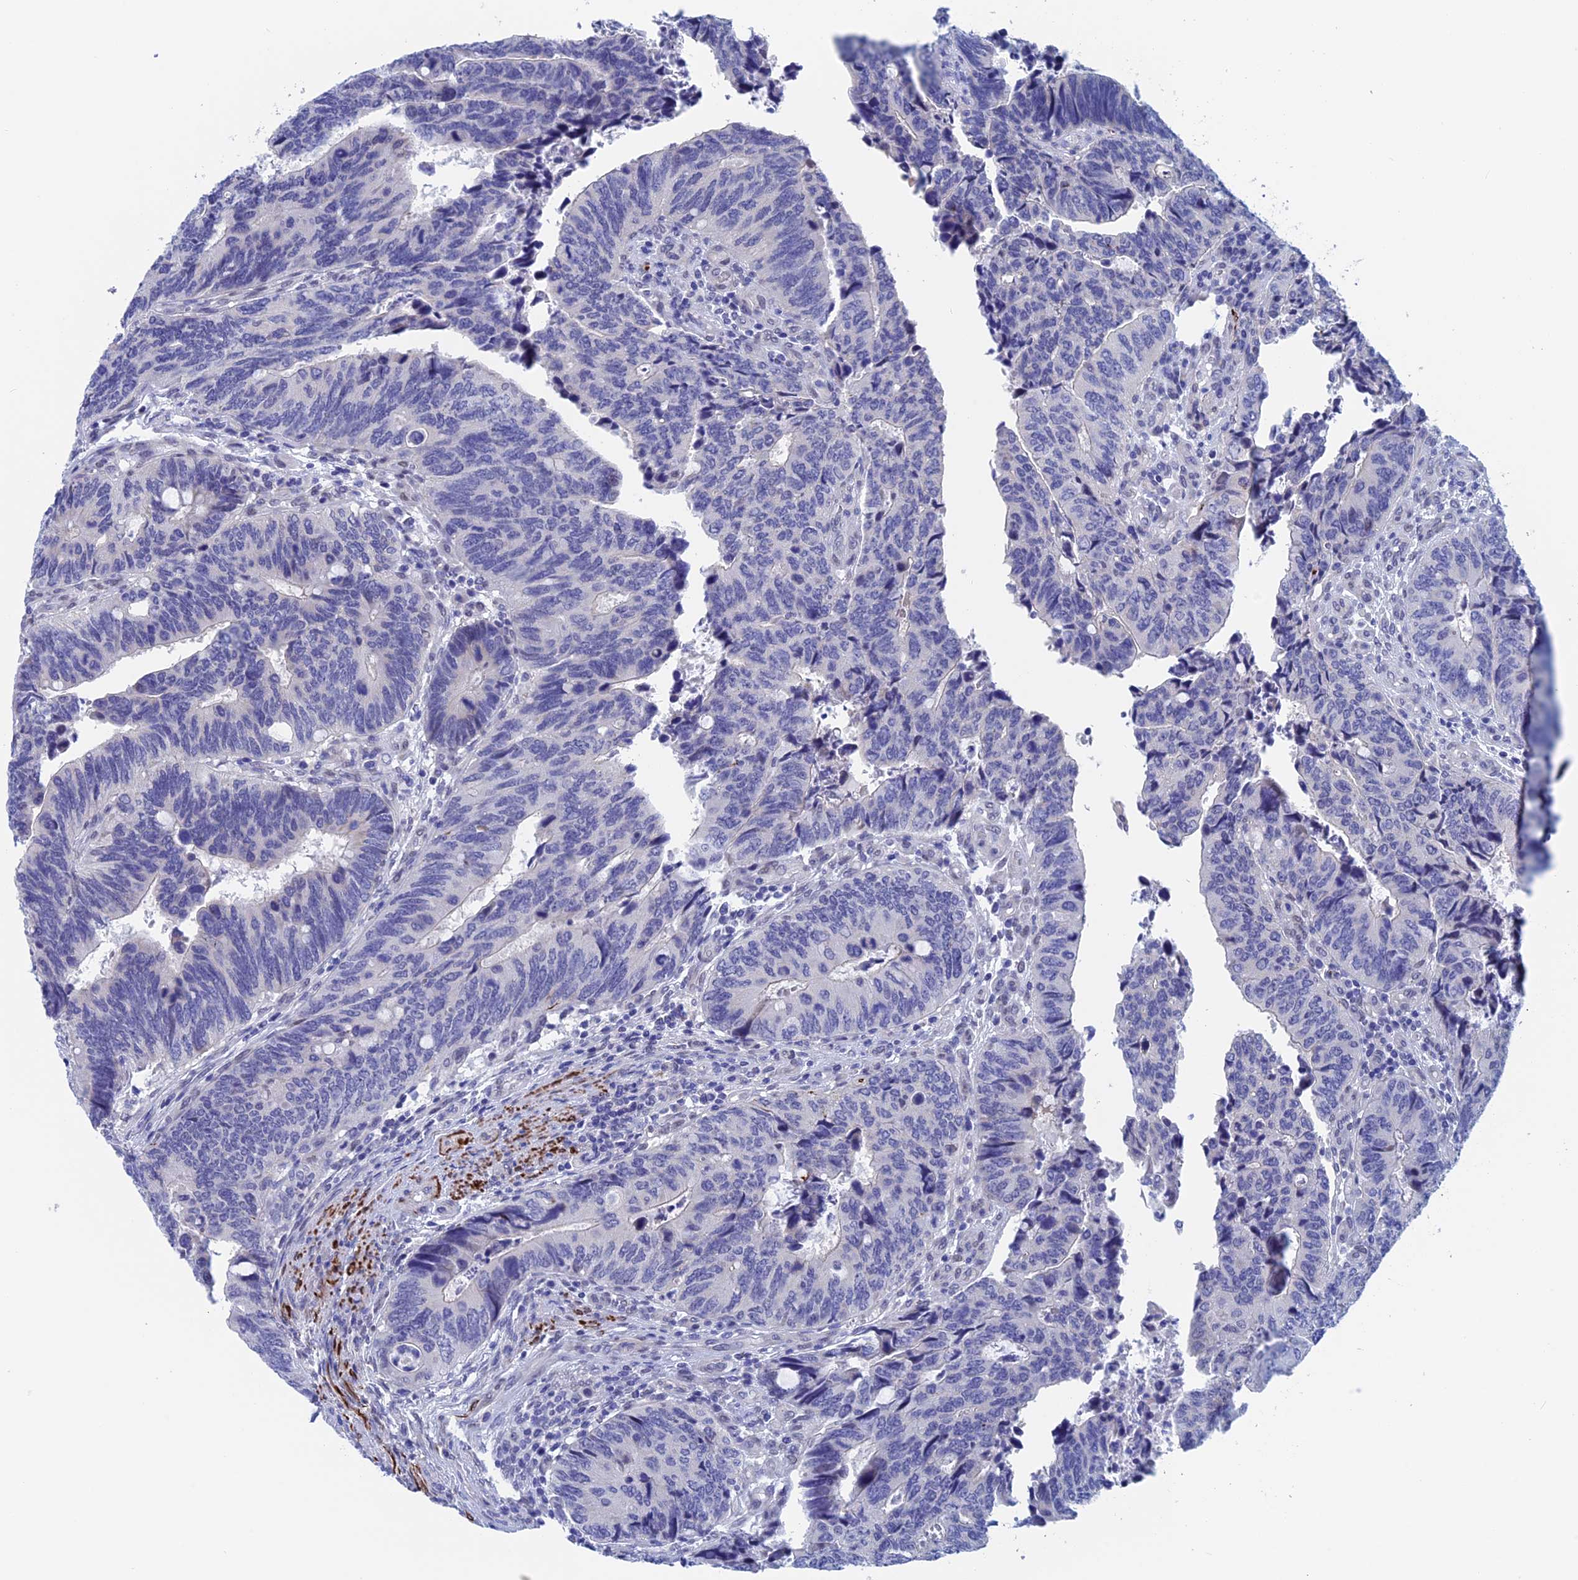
{"staining": {"intensity": "negative", "quantity": "none", "location": "none"}, "tissue": "colorectal cancer", "cell_type": "Tumor cells", "image_type": "cancer", "snomed": [{"axis": "morphology", "description": "Adenocarcinoma, NOS"}, {"axis": "topography", "description": "Colon"}], "caption": "Histopathology image shows no protein expression in tumor cells of colorectal cancer (adenocarcinoma) tissue.", "gene": "WDR83", "patient": {"sex": "male", "age": 87}}